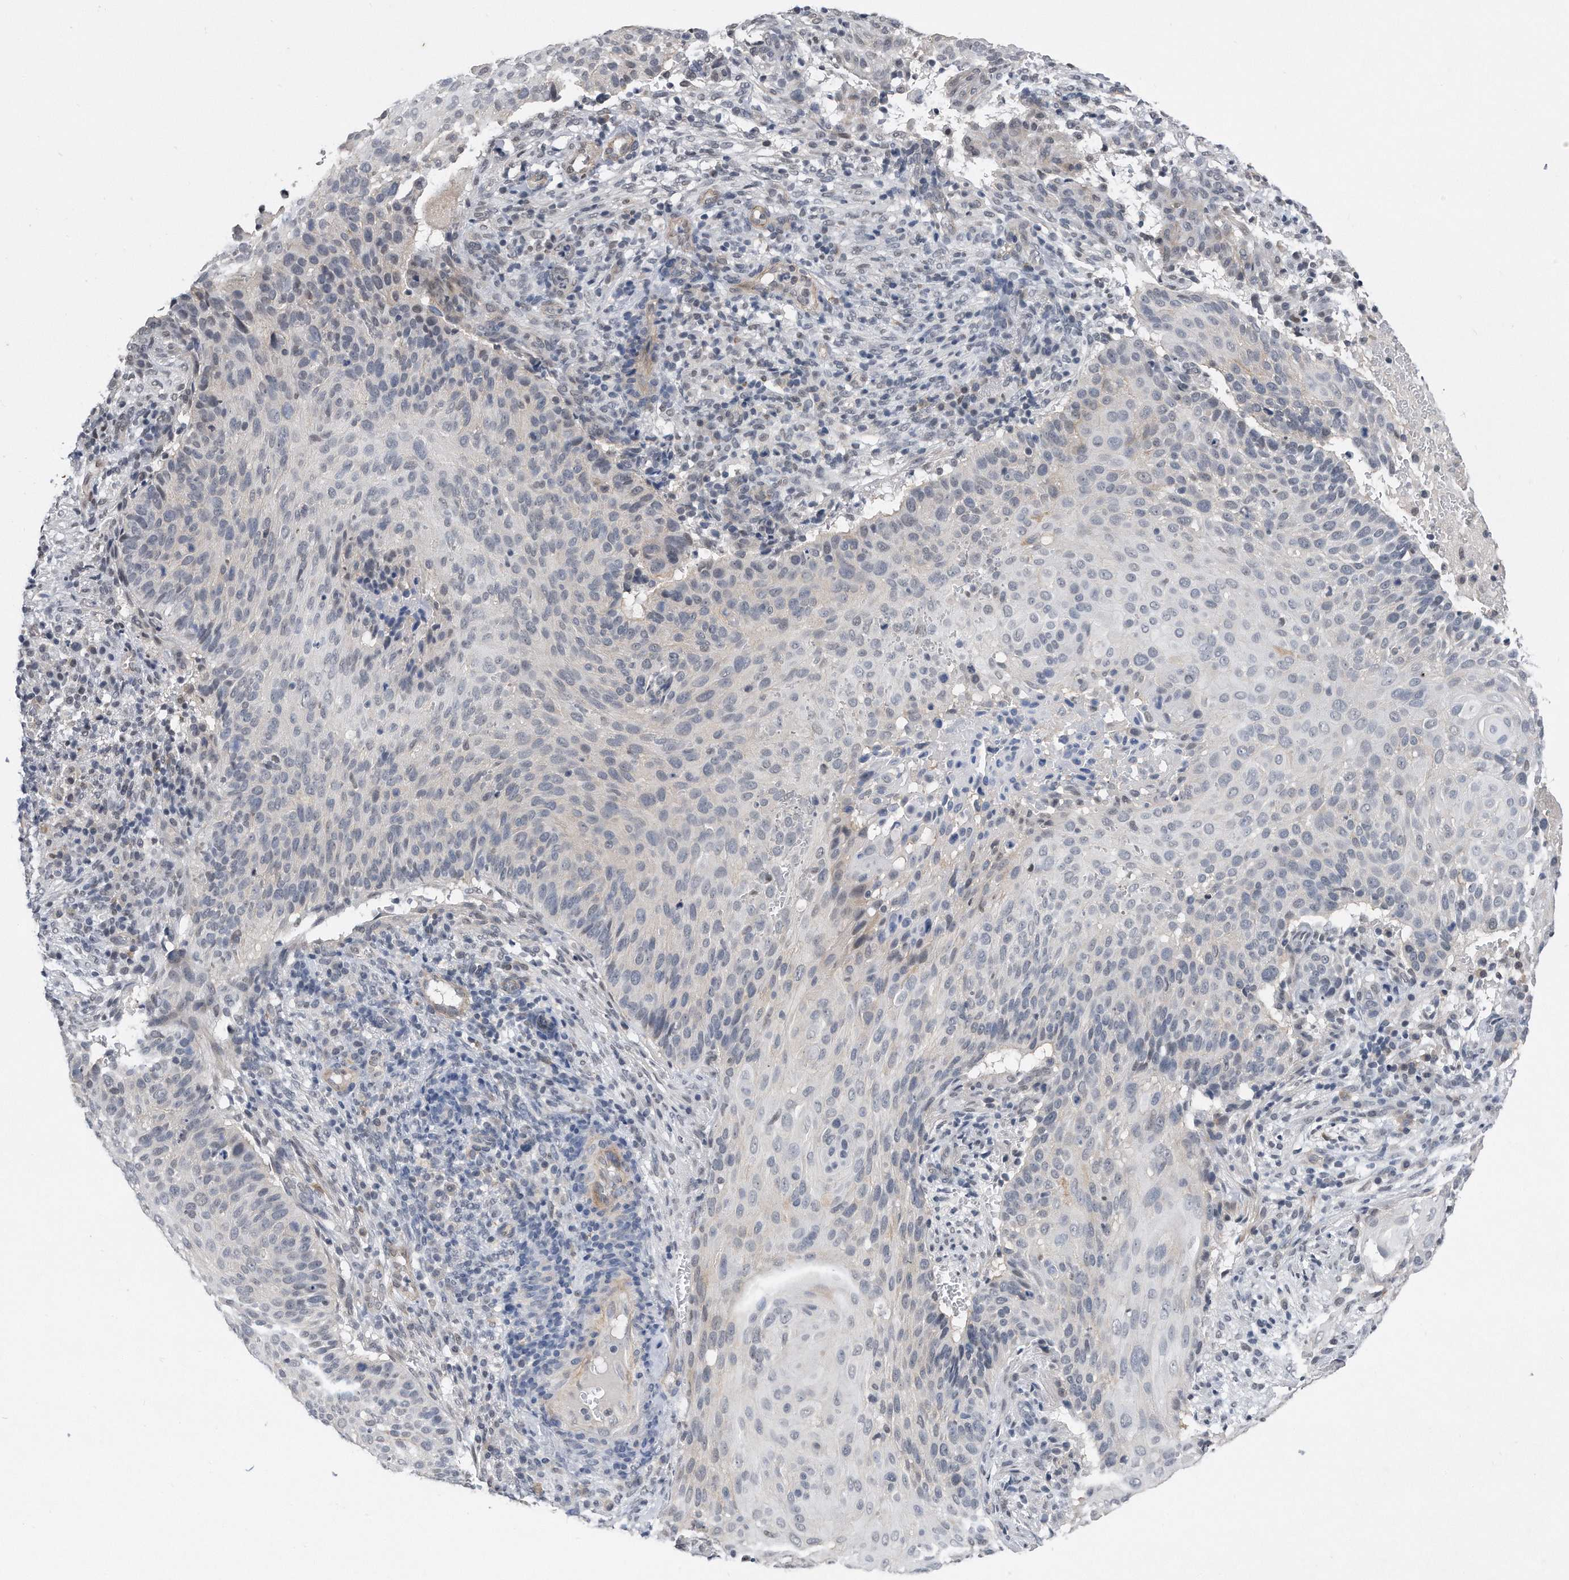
{"staining": {"intensity": "negative", "quantity": "none", "location": "none"}, "tissue": "cervical cancer", "cell_type": "Tumor cells", "image_type": "cancer", "snomed": [{"axis": "morphology", "description": "Squamous cell carcinoma, NOS"}, {"axis": "topography", "description": "Cervix"}], "caption": "The image demonstrates no significant staining in tumor cells of cervical cancer.", "gene": "TP53INP1", "patient": {"sex": "female", "age": 74}}